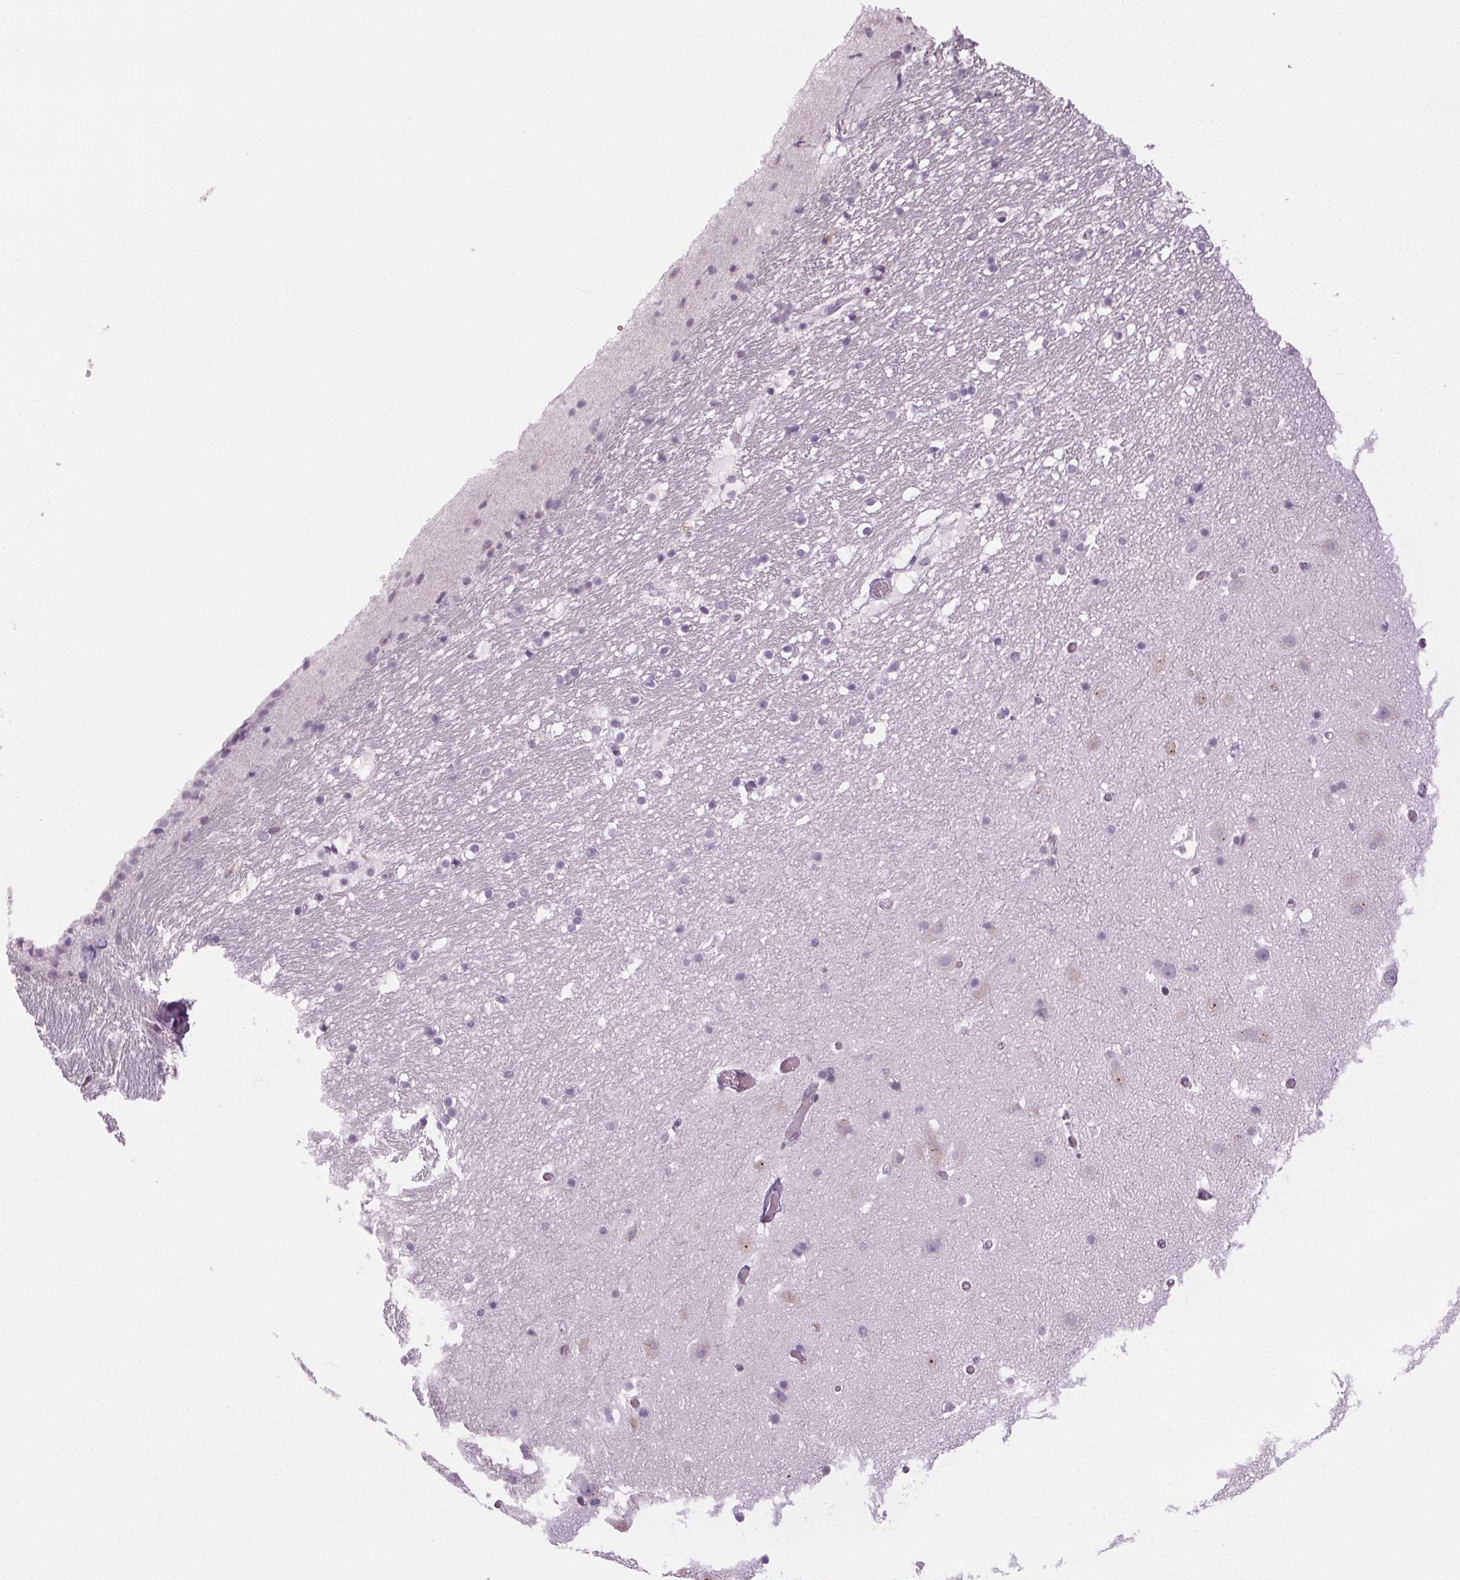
{"staining": {"intensity": "negative", "quantity": "none", "location": "none"}, "tissue": "hippocampus", "cell_type": "Glial cells", "image_type": "normal", "snomed": [{"axis": "morphology", "description": "Normal tissue, NOS"}, {"axis": "topography", "description": "Hippocampus"}], "caption": "This is a photomicrograph of immunohistochemistry (IHC) staining of benign hippocampus, which shows no staining in glial cells.", "gene": "POMC", "patient": {"sex": "male", "age": 26}}